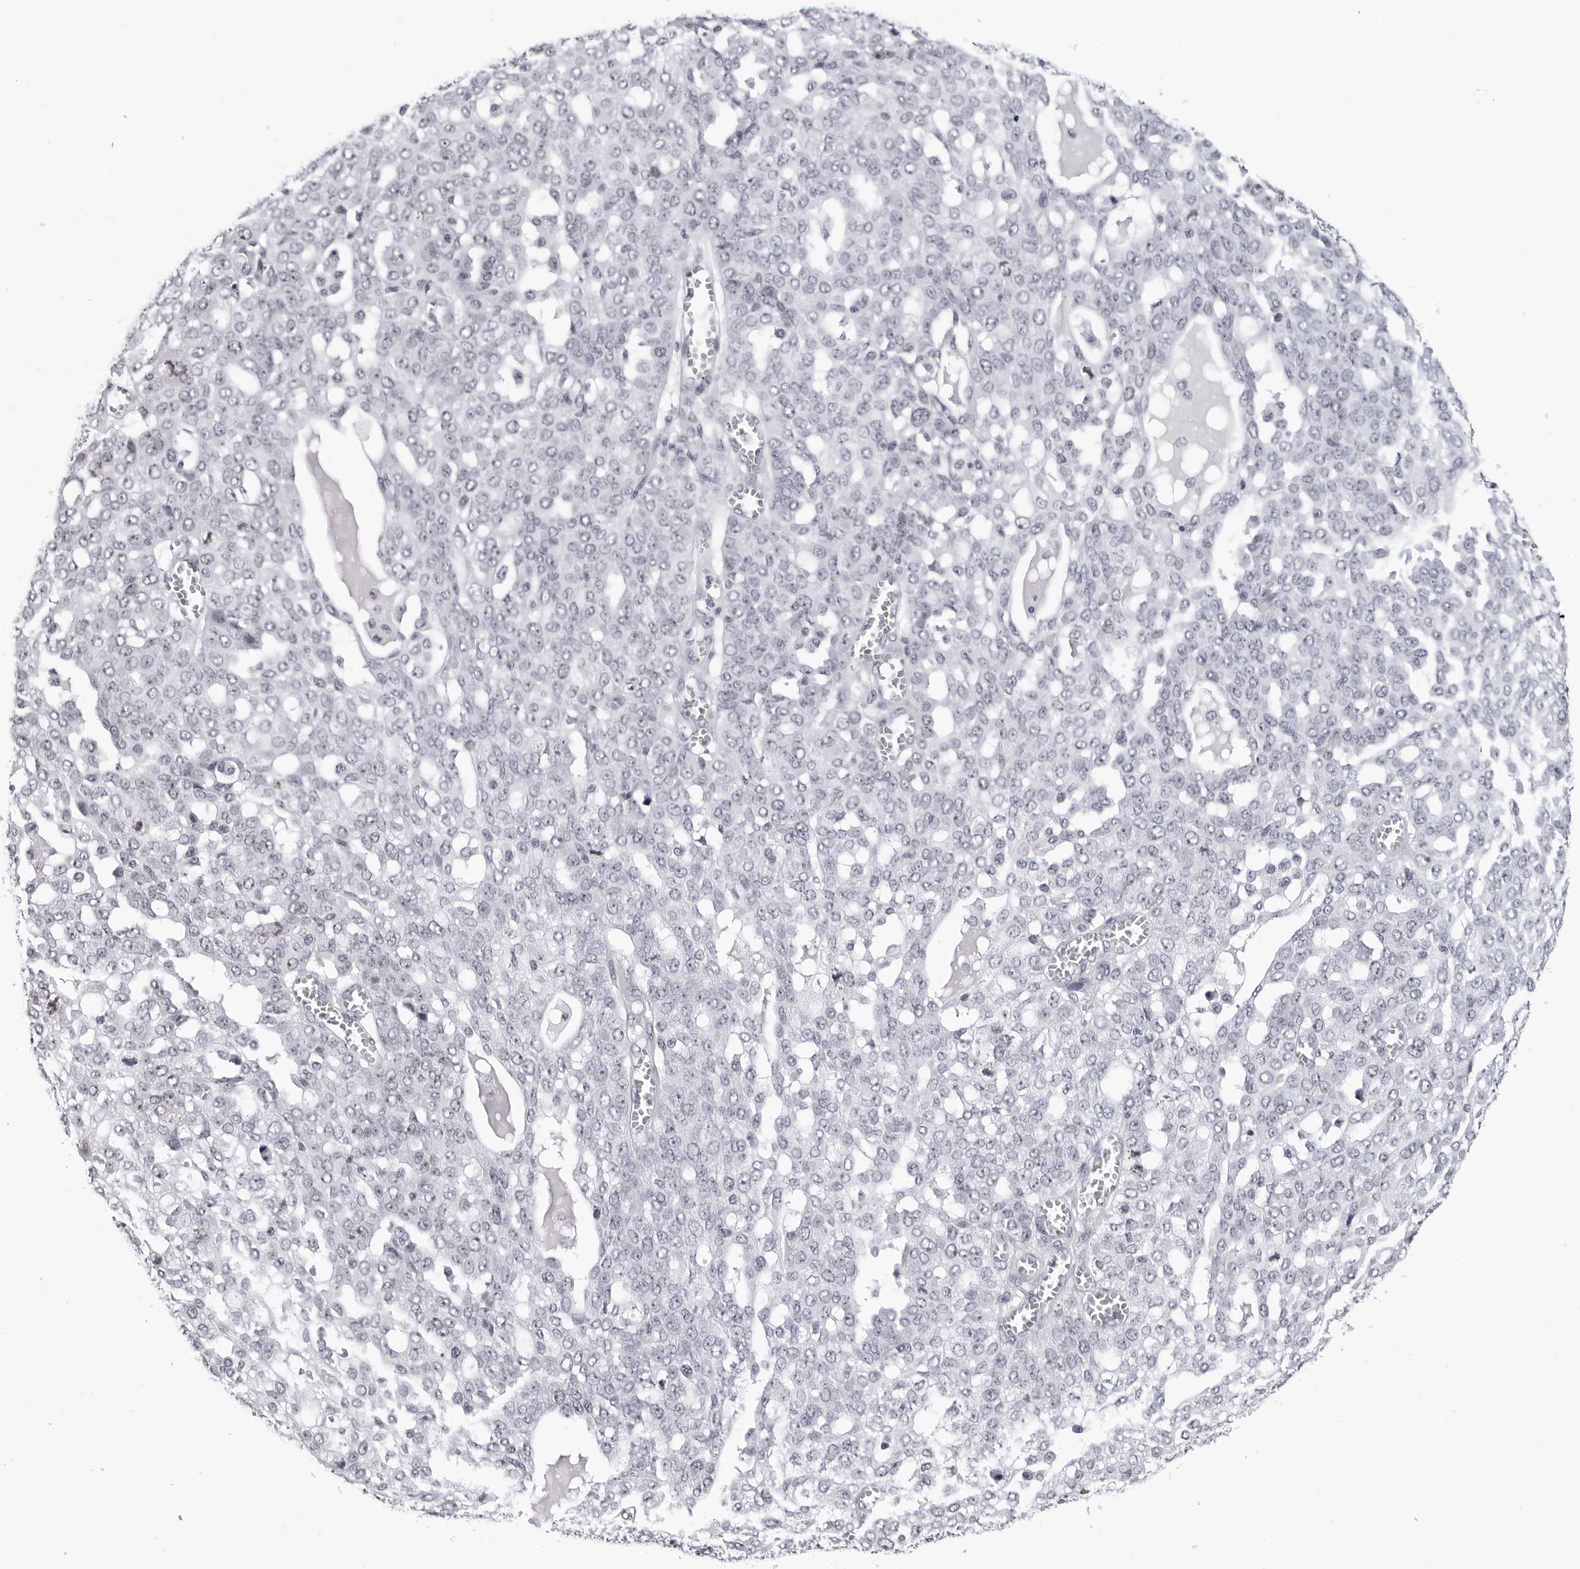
{"staining": {"intensity": "negative", "quantity": "none", "location": "none"}, "tissue": "ovarian cancer", "cell_type": "Tumor cells", "image_type": "cancer", "snomed": [{"axis": "morphology", "description": "Cystadenocarcinoma, serous, NOS"}, {"axis": "topography", "description": "Soft tissue"}, {"axis": "topography", "description": "Ovary"}], "caption": "Ovarian cancer (serous cystadenocarcinoma) stained for a protein using immunohistochemistry (IHC) exhibits no staining tumor cells.", "gene": "GNL2", "patient": {"sex": "female", "age": 57}}